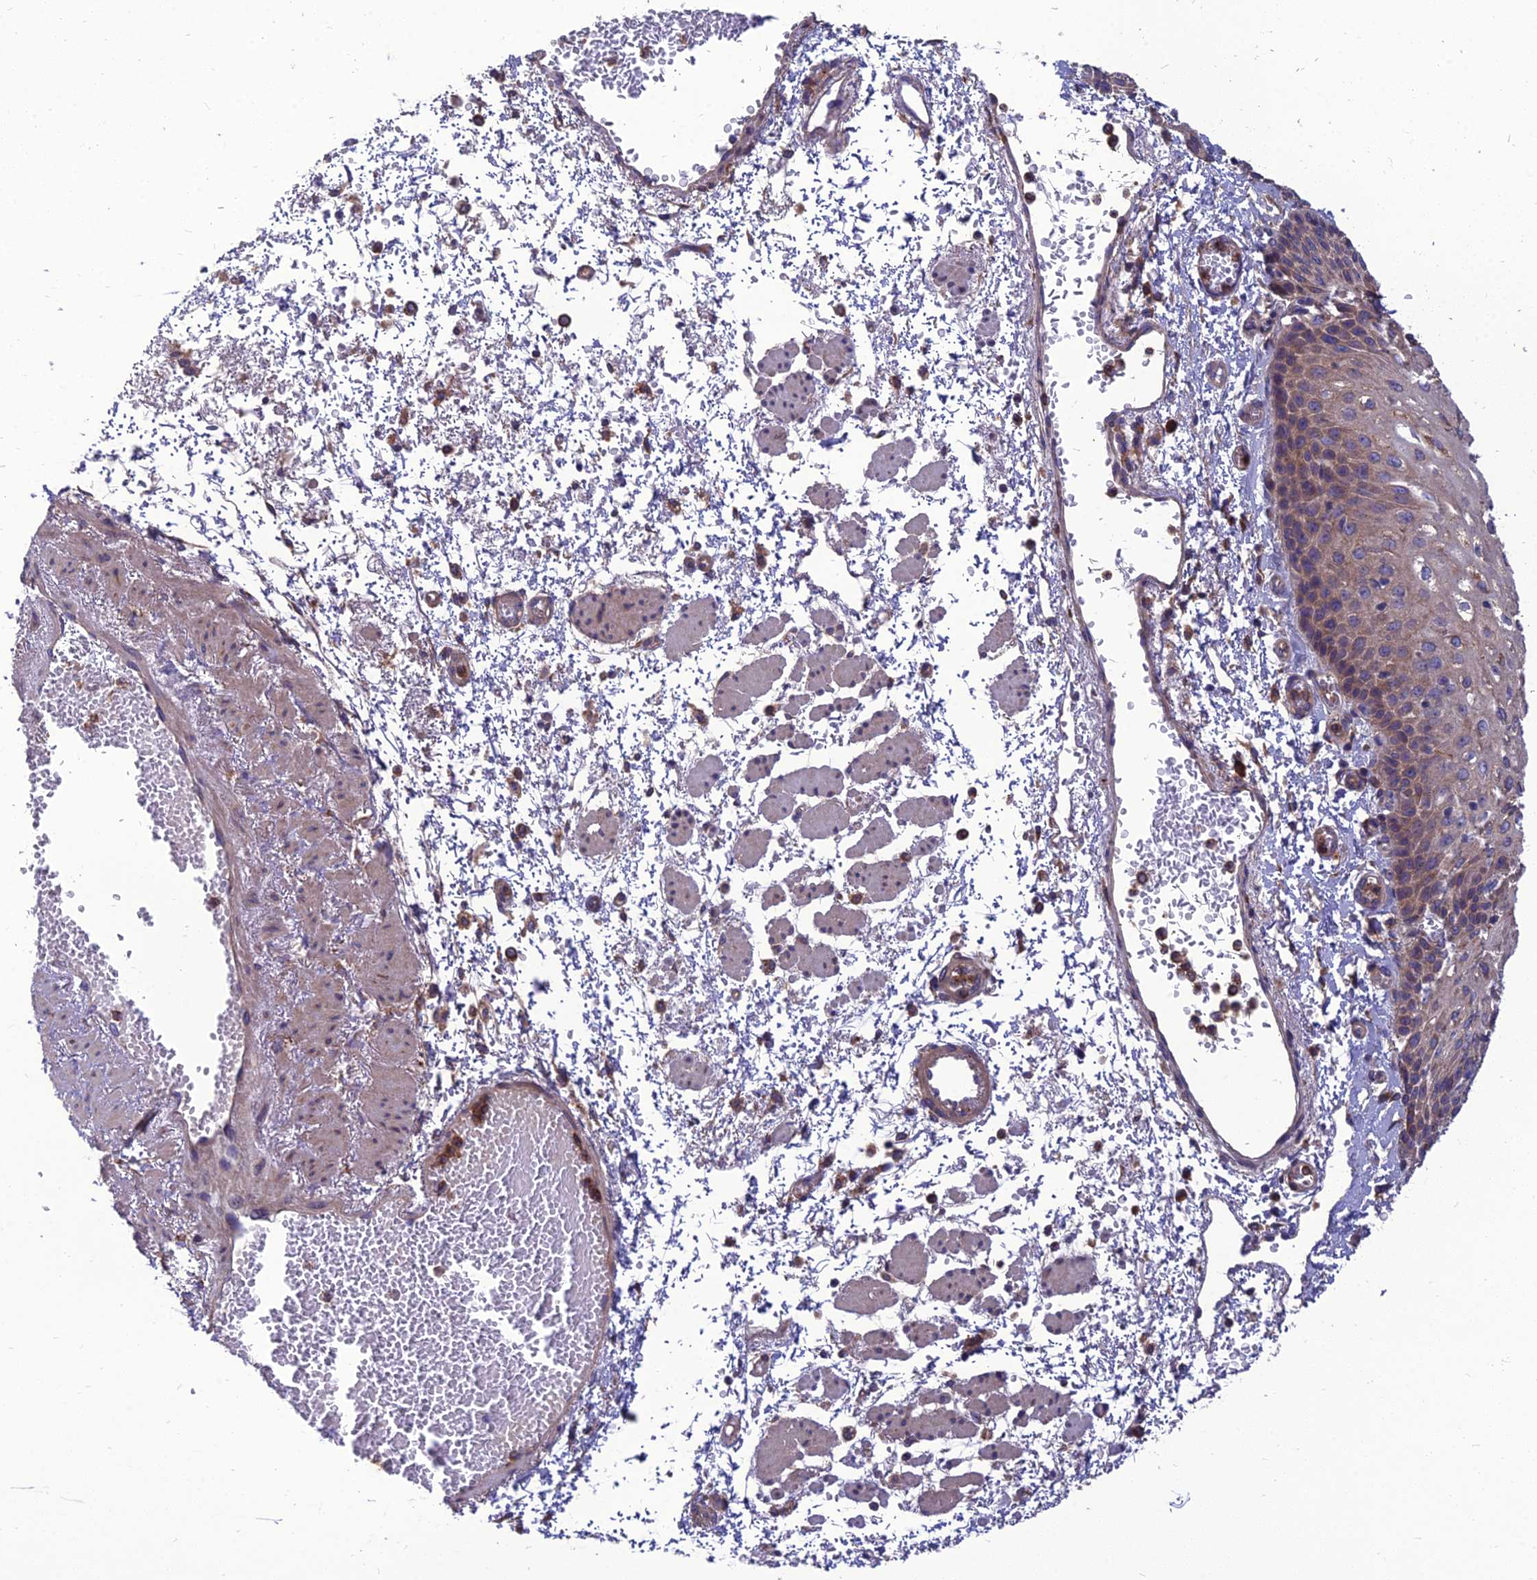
{"staining": {"intensity": "moderate", "quantity": "25%-75%", "location": "cytoplasmic/membranous"}, "tissue": "esophagus", "cell_type": "Squamous epithelial cells", "image_type": "normal", "snomed": [{"axis": "morphology", "description": "Normal tissue, NOS"}, {"axis": "topography", "description": "Esophagus"}], "caption": "The image demonstrates a brown stain indicating the presence of a protein in the cytoplasmic/membranous of squamous epithelial cells in esophagus.", "gene": "UMAD1", "patient": {"sex": "male", "age": 81}}